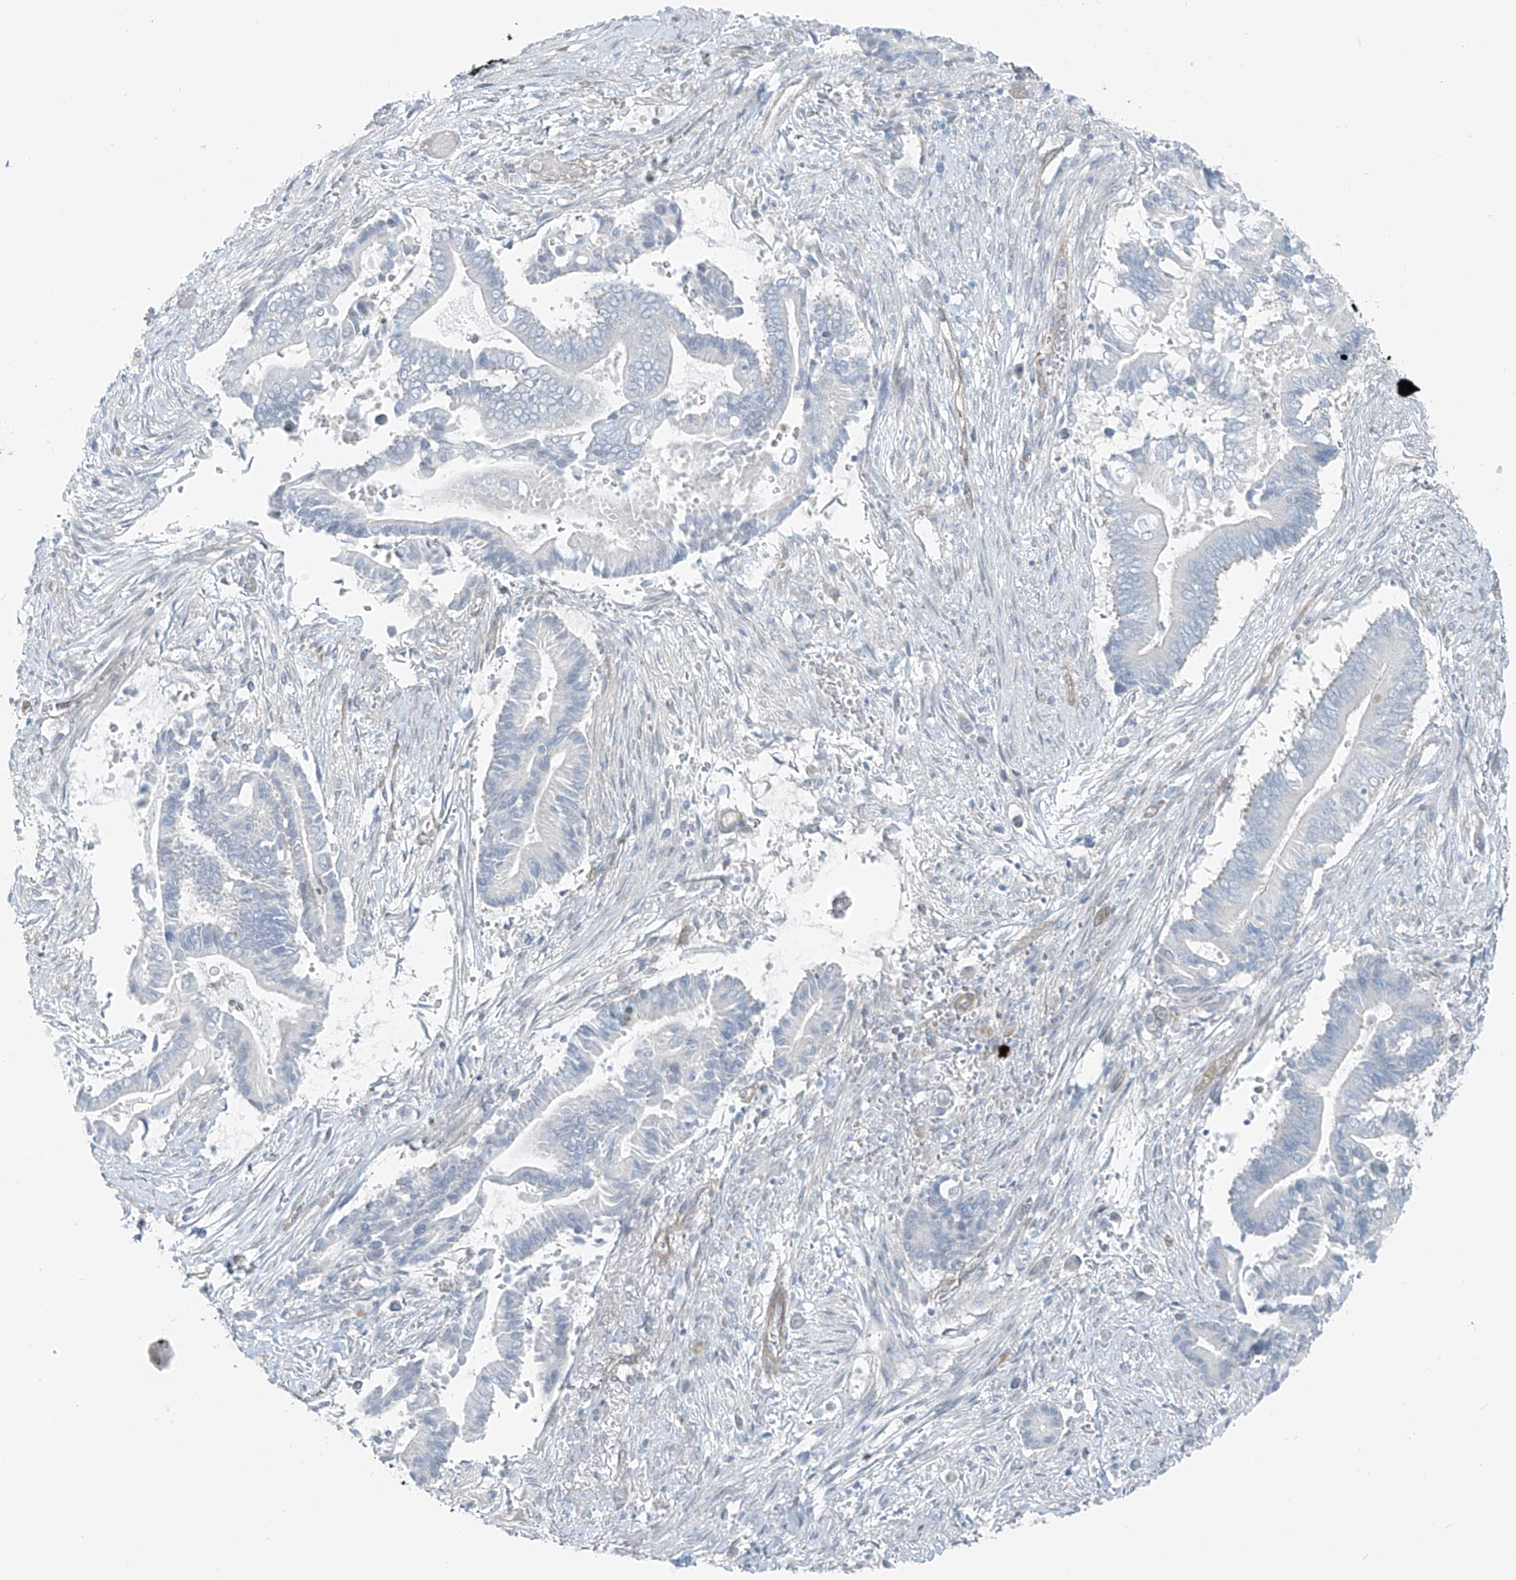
{"staining": {"intensity": "negative", "quantity": "none", "location": "none"}, "tissue": "pancreatic cancer", "cell_type": "Tumor cells", "image_type": "cancer", "snomed": [{"axis": "morphology", "description": "Adenocarcinoma, NOS"}, {"axis": "topography", "description": "Pancreas"}], "caption": "Micrograph shows no significant protein expression in tumor cells of pancreatic cancer.", "gene": "TNS2", "patient": {"sex": "male", "age": 68}}